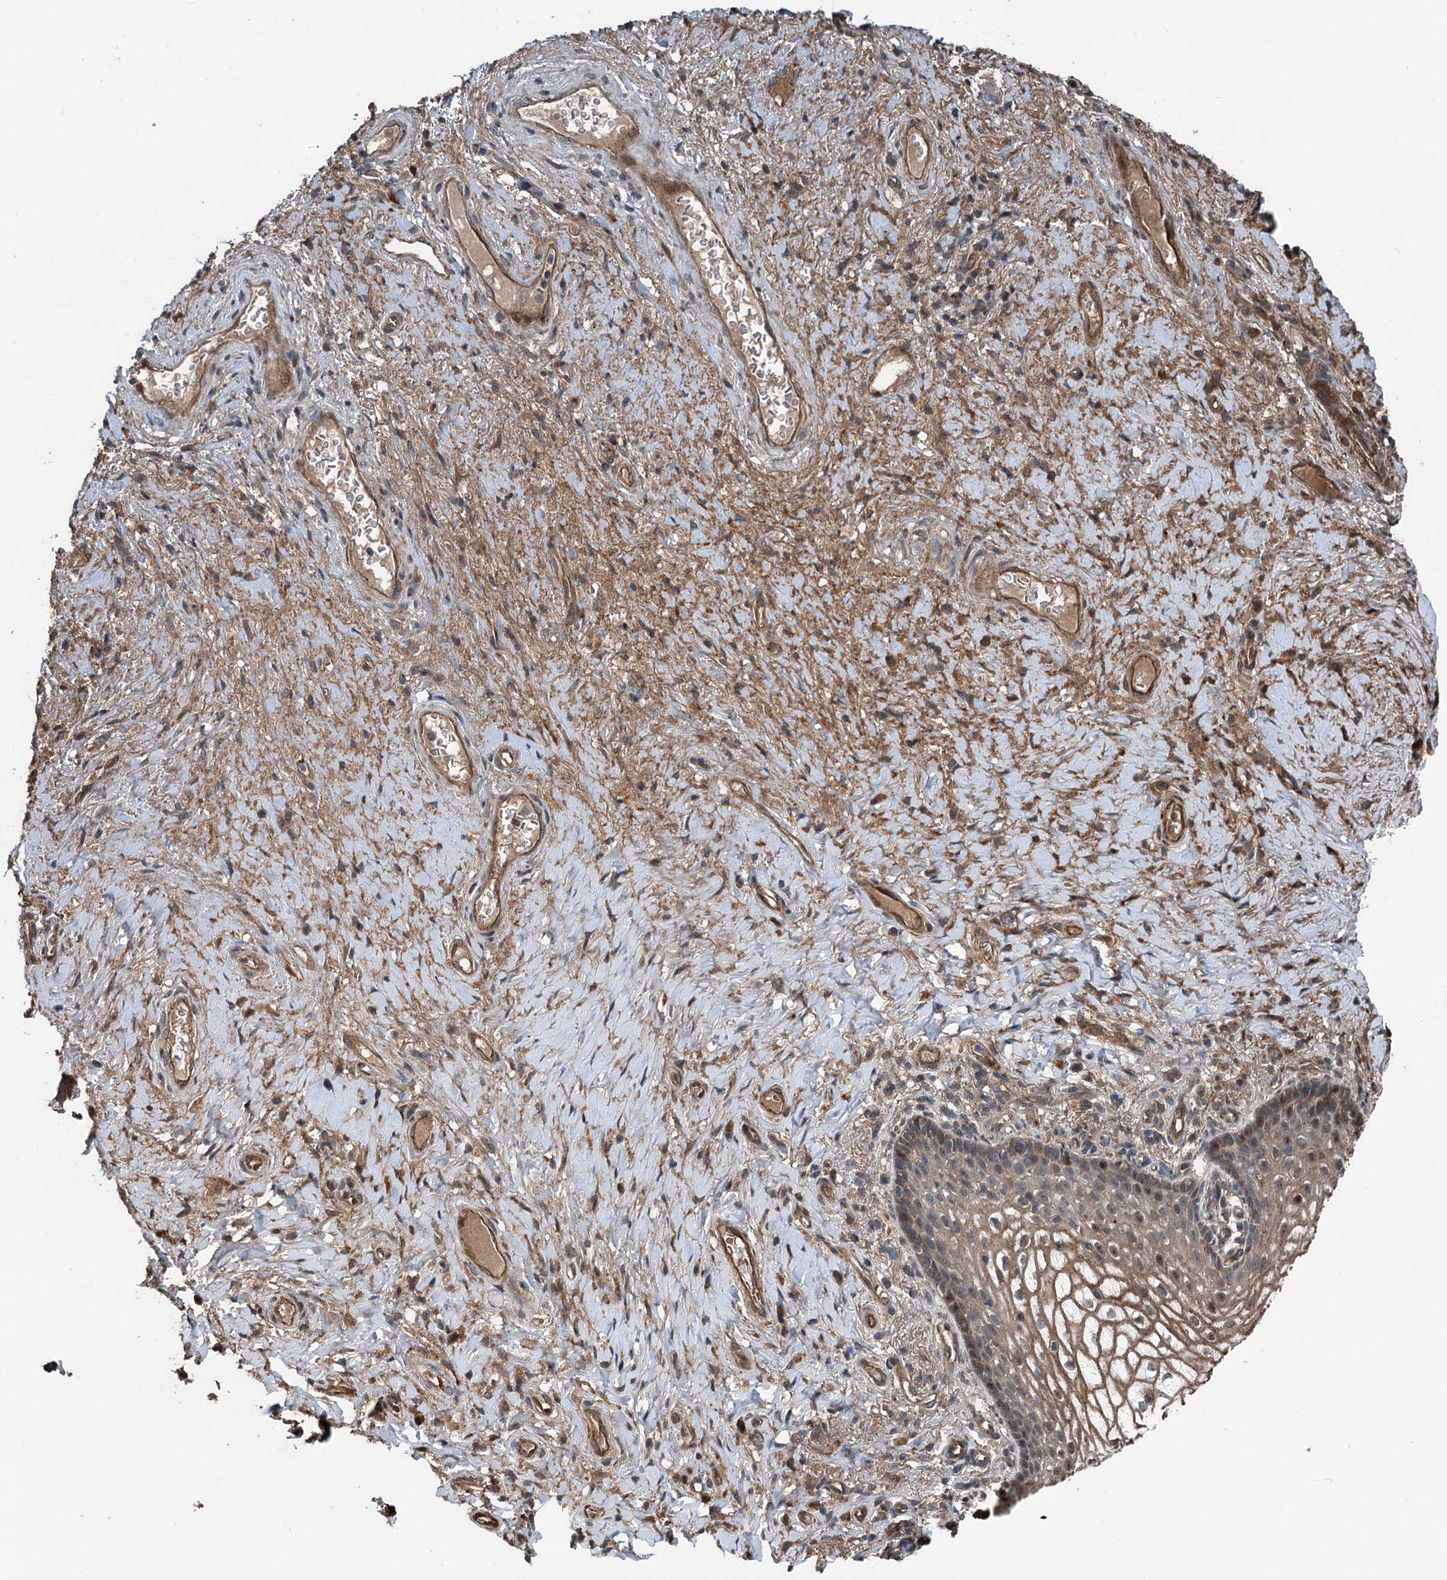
{"staining": {"intensity": "weak", "quantity": "25%-75%", "location": "cytoplasmic/membranous"}, "tissue": "vagina", "cell_type": "Squamous epithelial cells", "image_type": "normal", "snomed": [{"axis": "morphology", "description": "Normal tissue, NOS"}, {"axis": "topography", "description": "Vagina"}], "caption": "Vagina stained with immunohistochemistry (IHC) exhibits weak cytoplasmic/membranous staining in approximately 25%-75% of squamous epithelial cells. Nuclei are stained in blue.", "gene": "TEDC1", "patient": {"sex": "female", "age": 60}}